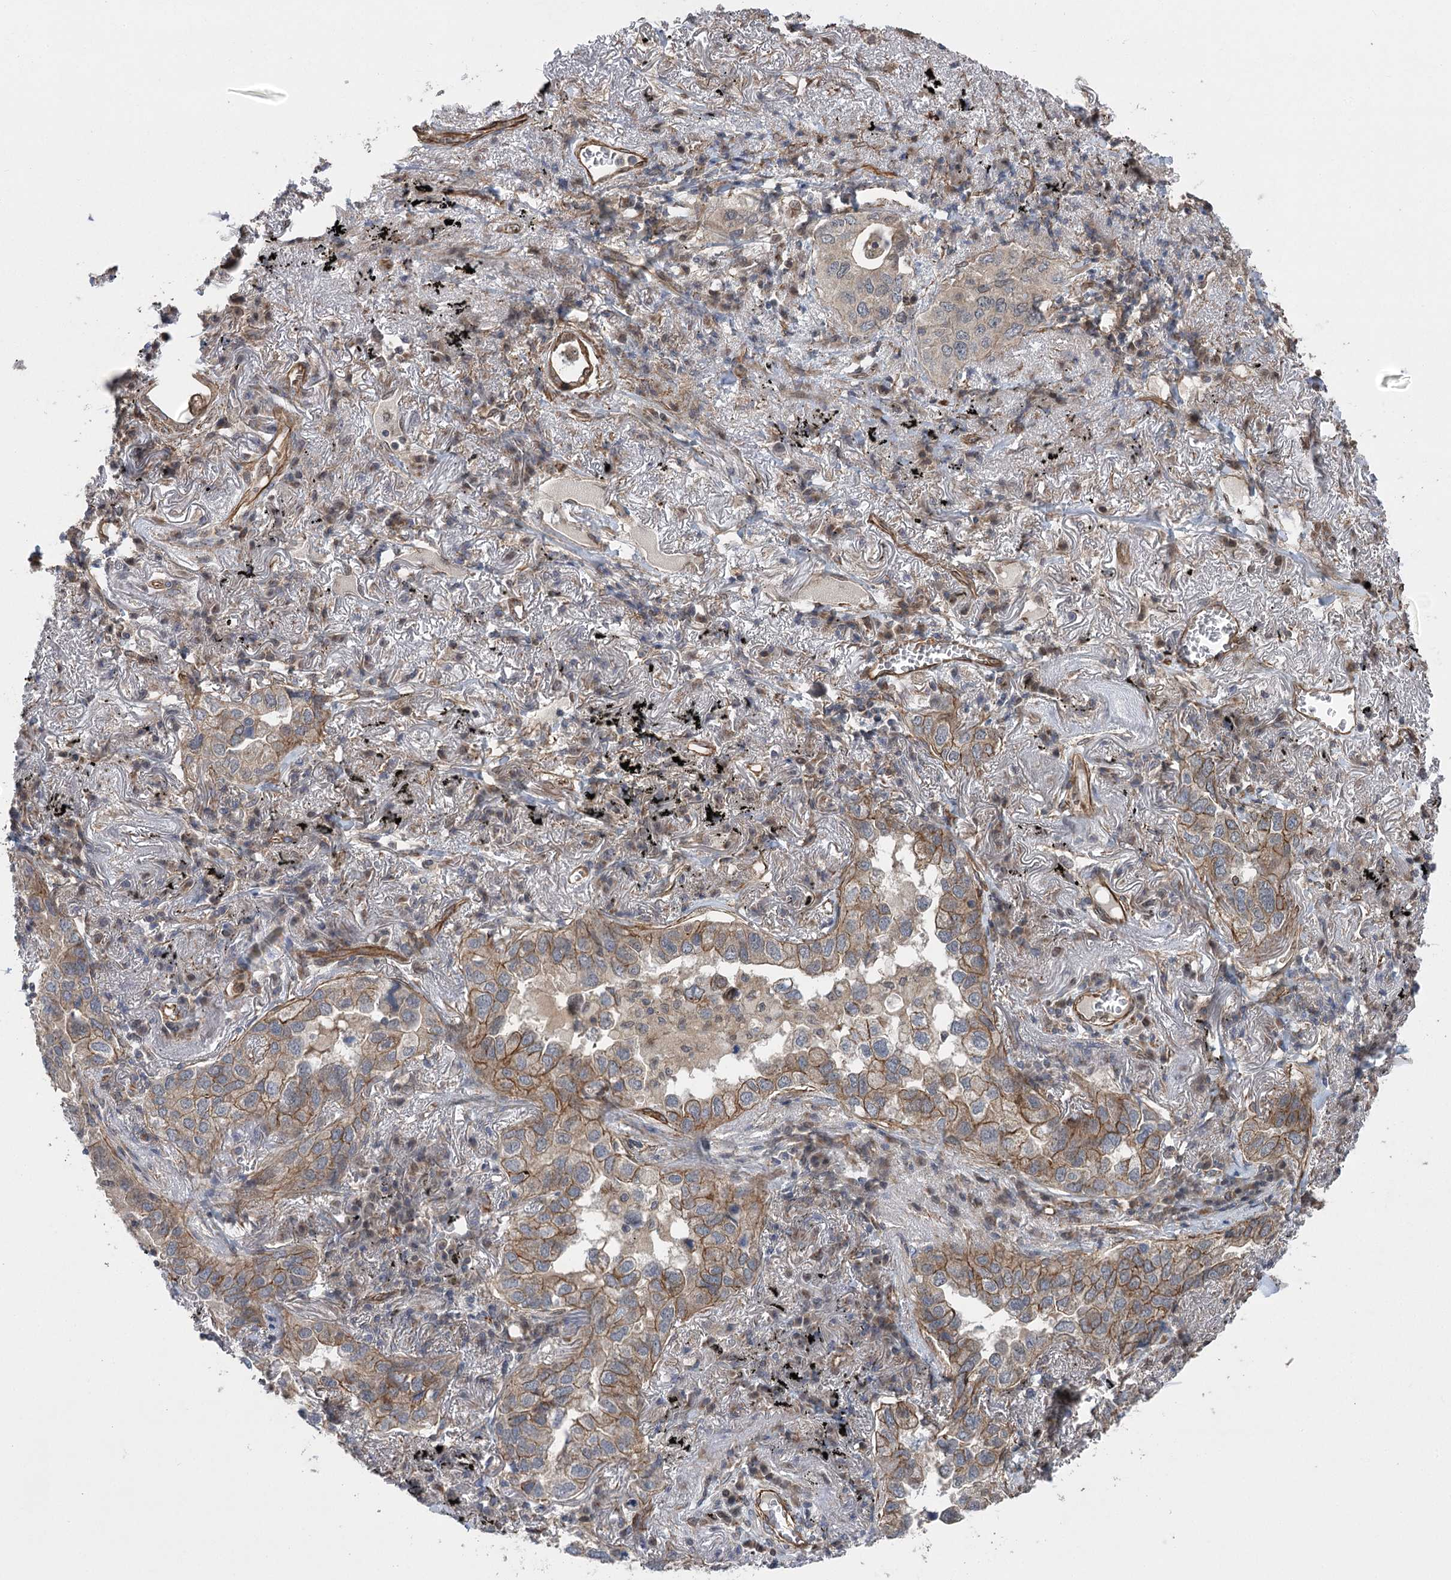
{"staining": {"intensity": "moderate", "quantity": ">75%", "location": "cytoplasmic/membranous"}, "tissue": "lung cancer", "cell_type": "Tumor cells", "image_type": "cancer", "snomed": [{"axis": "morphology", "description": "Adenocarcinoma, NOS"}, {"axis": "topography", "description": "Lung"}], "caption": "Immunohistochemistry staining of adenocarcinoma (lung), which exhibits medium levels of moderate cytoplasmic/membranous positivity in about >75% of tumor cells indicating moderate cytoplasmic/membranous protein expression. The staining was performed using DAB (brown) for protein detection and nuclei were counterstained in hematoxylin (blue).", "gene": "RWDD4", "patient": {"sex": "male", "age": 65}}